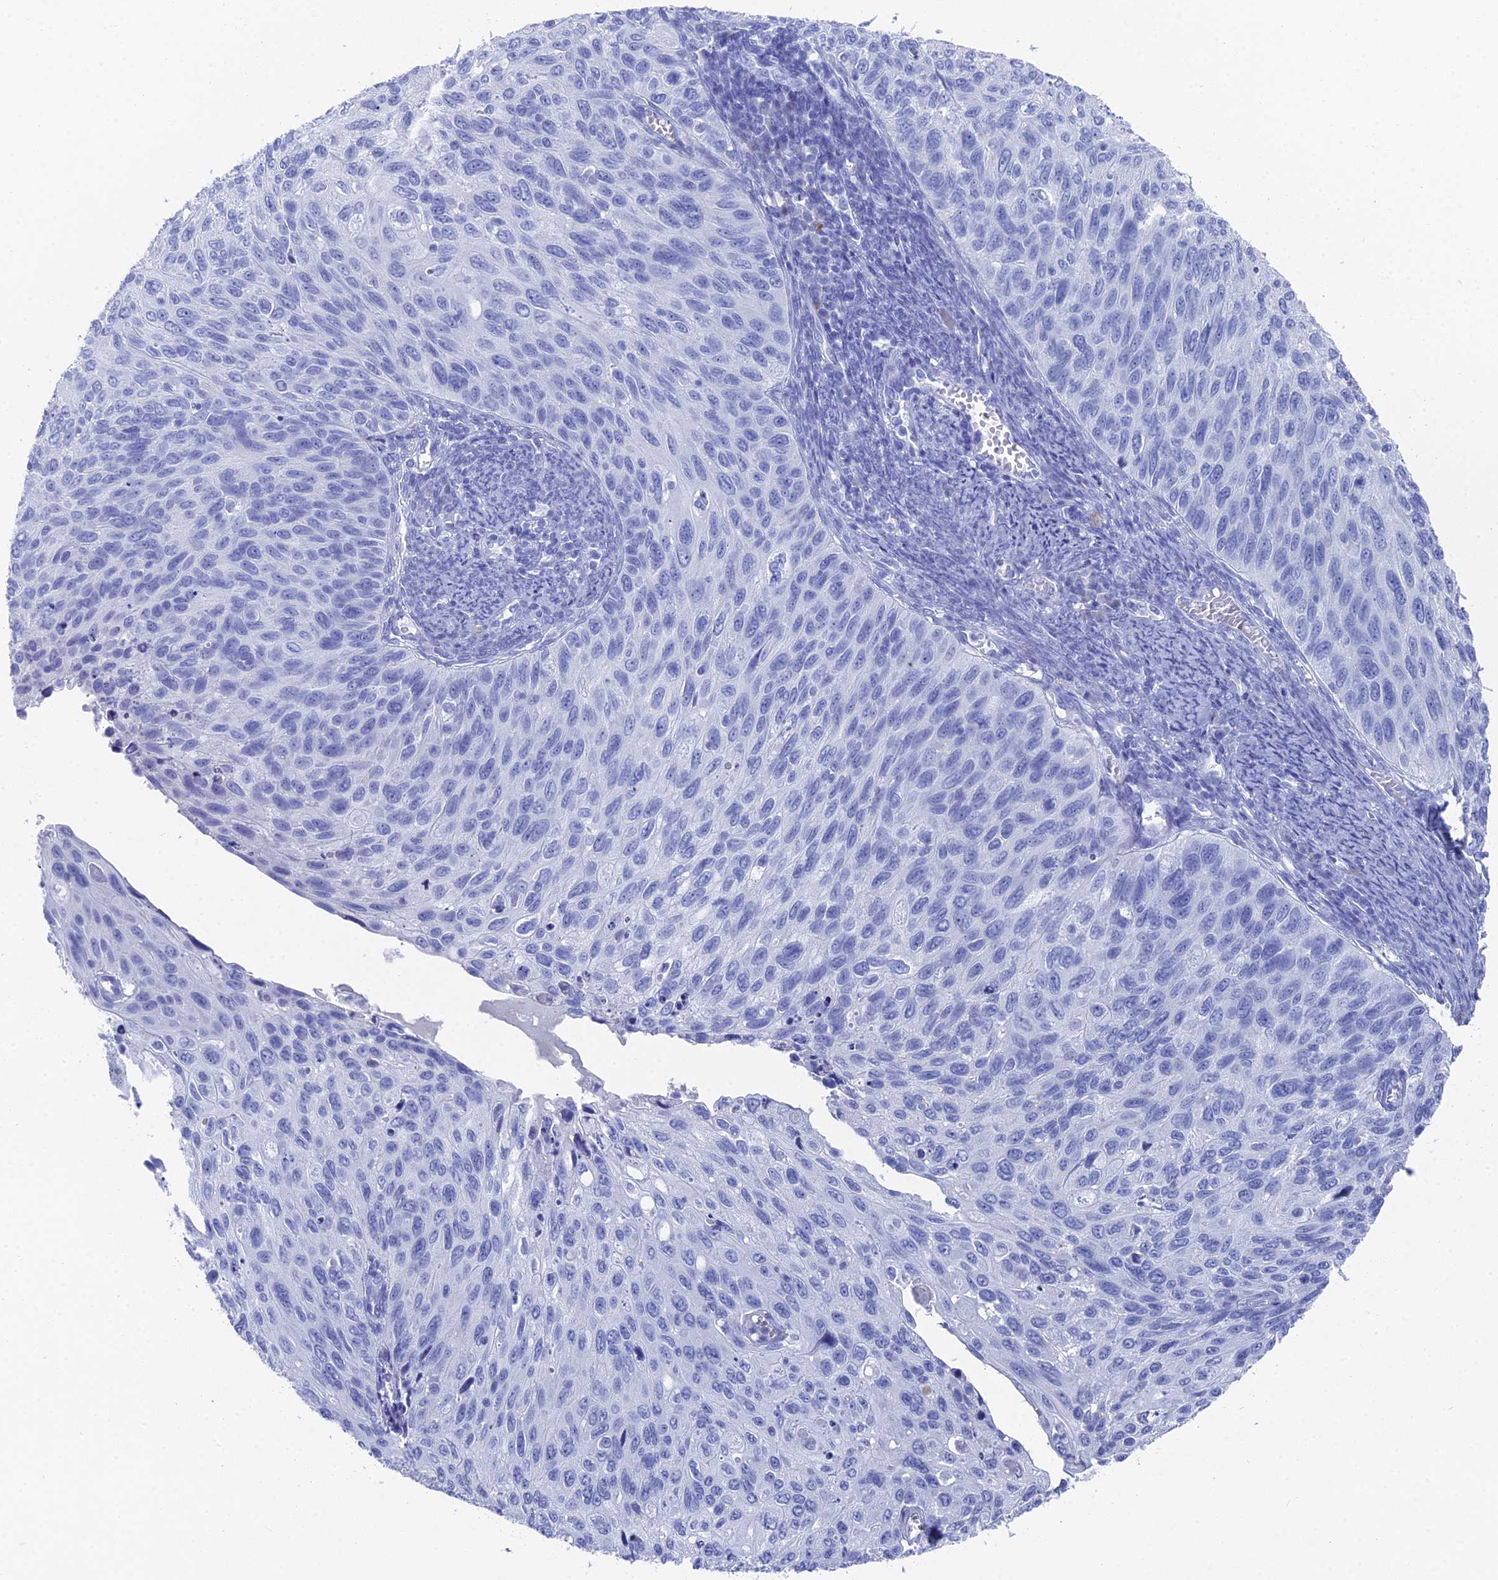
{"staining": {"intensity": "negative", "quantity": "none", "location": "none"}, "tissue": "cervical cancer", "cell_type": "Tumor cells", "image_type": "cancer", "snomed": [{"axis": "morphology", "description": "Squamous cell carcinoma, NOS"}, {"axis": "topography", "description": "Cervix"}], "caption": "Immunohistochemistry (IHC) image of human squamous cell carcinoma (cervical) stained for a protein (brown), which reveals no positivity in tumor cells. (DAB immunohistochemistry (IHC), high magnification).", "gene": "ENPP3", "patient": {"sex": "female", "age": 70}}